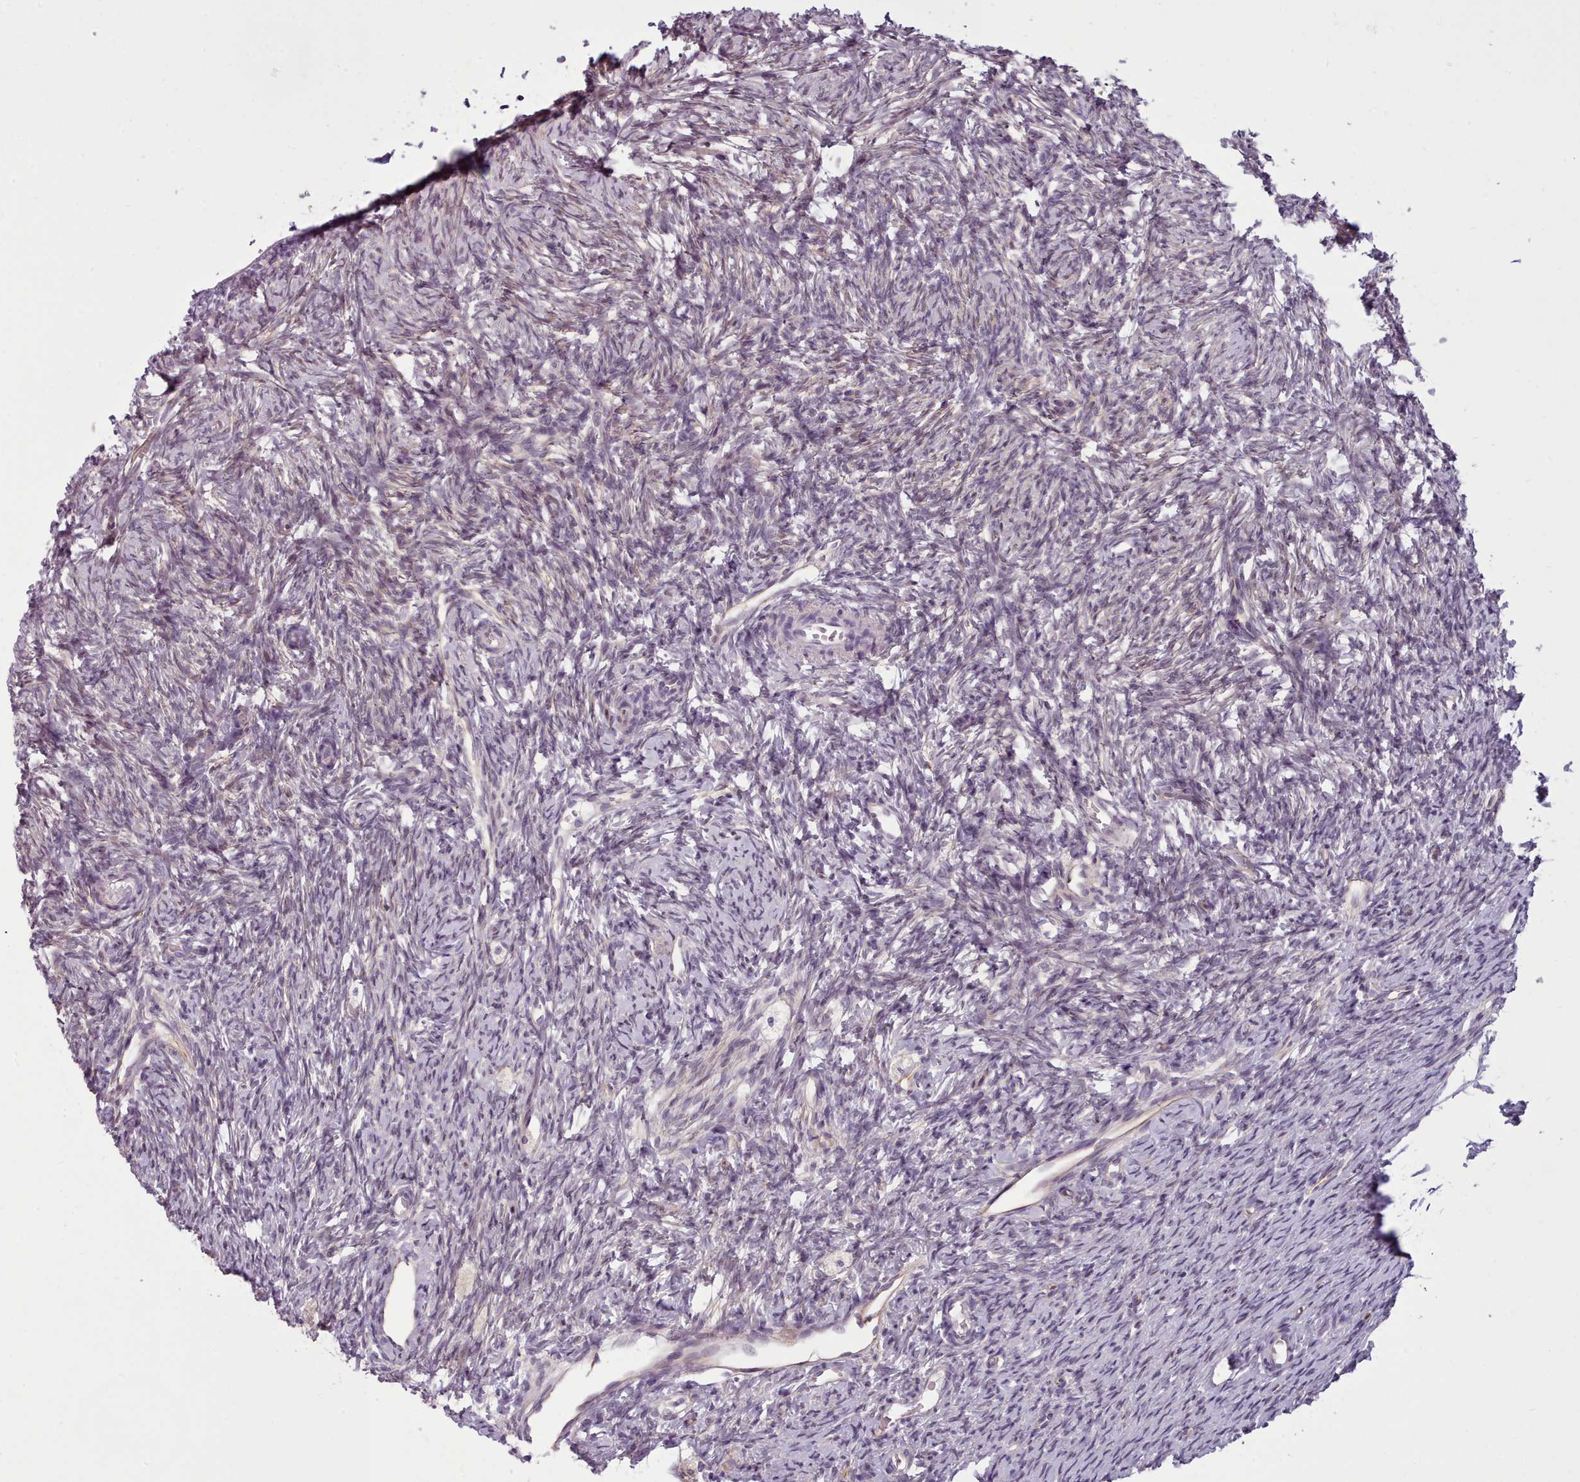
{"staining": {"intensity": "negative", "quantity": "none", "location": "none"}, "tissue": "ovary", "cell_type": "Ovarian stroma cells", "image_type": "normal", "snomed": [{"axis": "morphology", "description": "Normal tissue, NOS"}, {"axis": "topography", "description": "Ovary"}], "caption": "A photomicrograph of human ovary is negative for staining in ovarian stroma cells. The staining is performed using DAB brown chromogen with nuclei counter-stained in using hematoxylin.", "gene": "PLD4", "patient": {"sex": "female", "age": 51}}